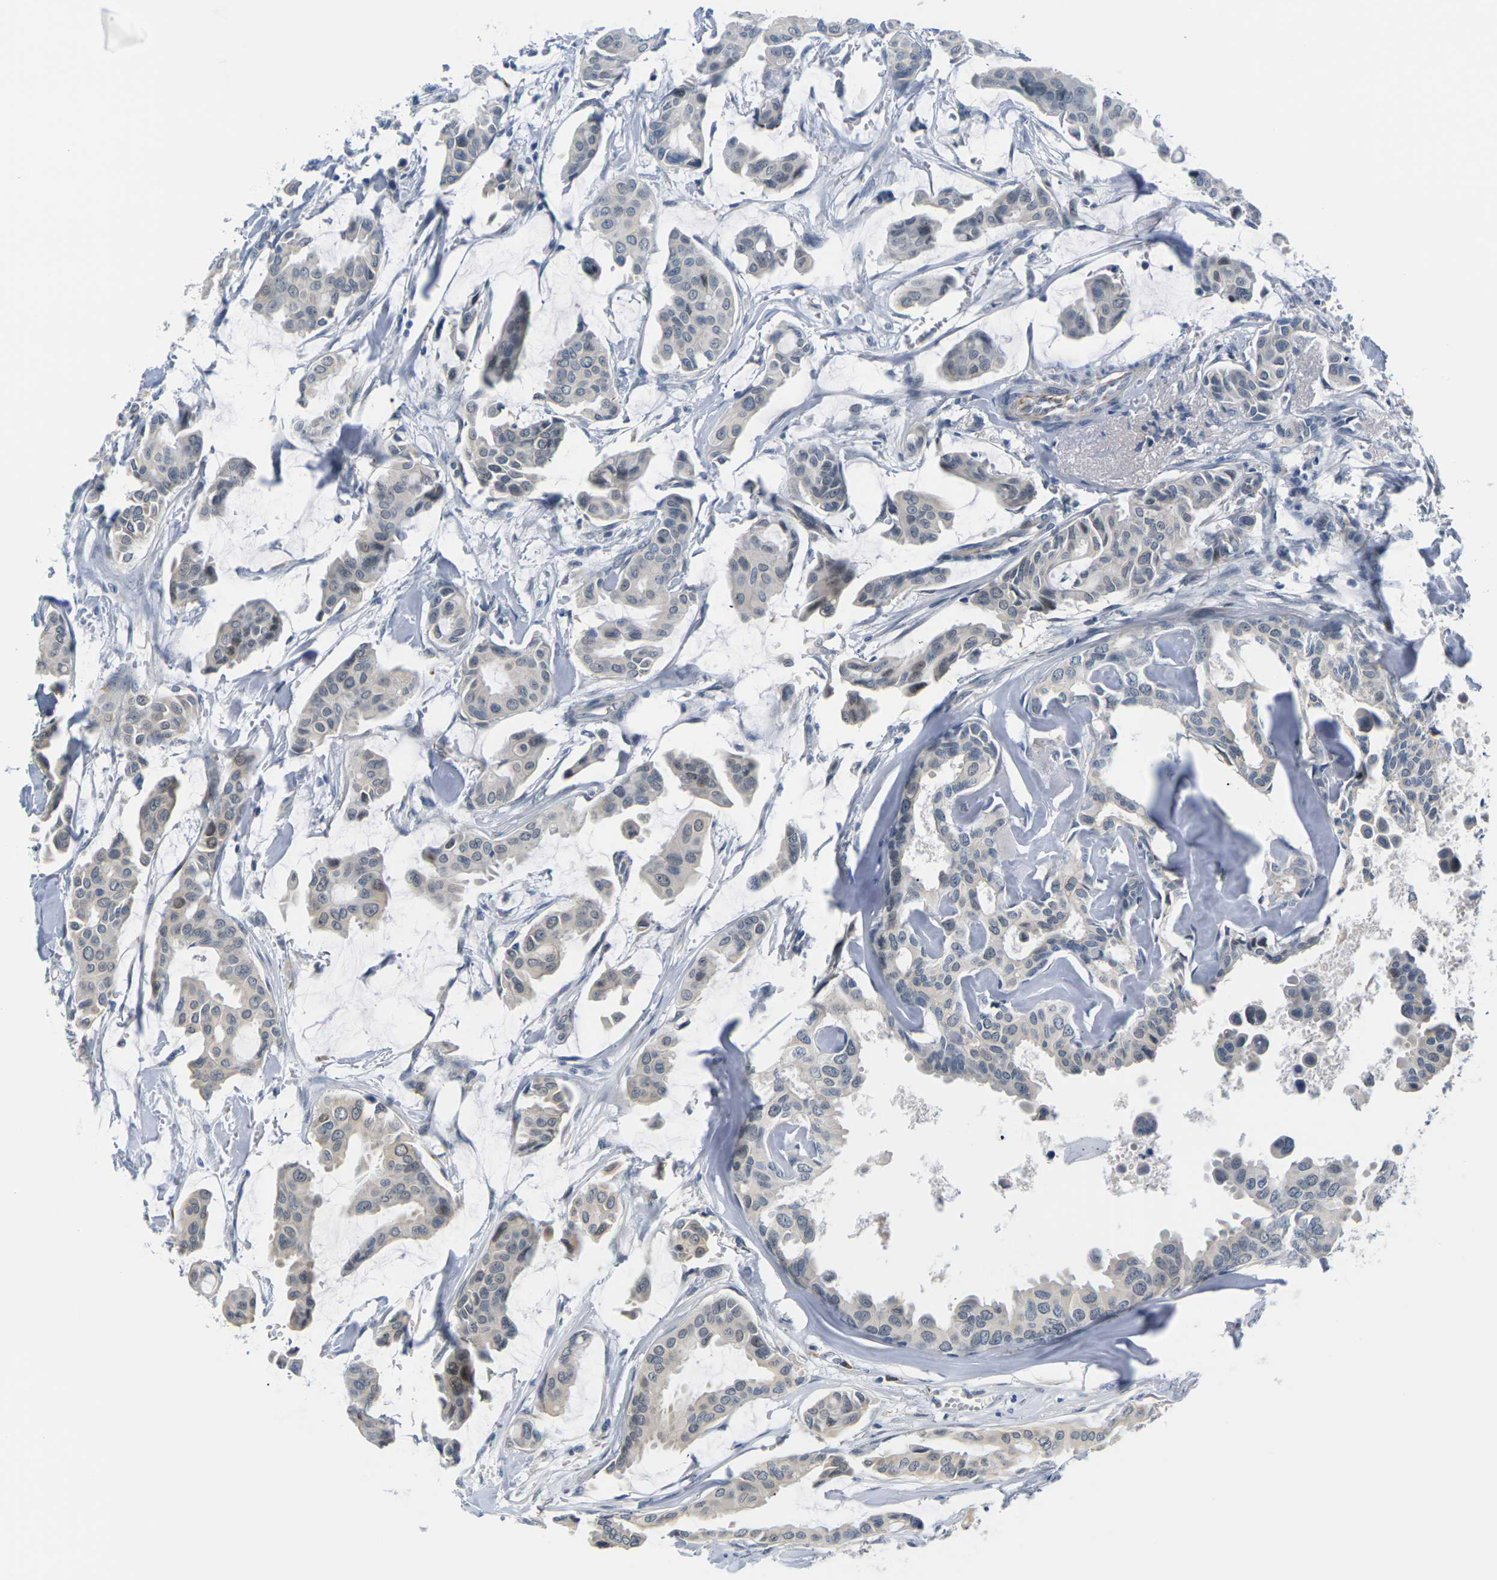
{"staining": {"intensity": "moderate", "quantity": "<25%", "location": "nuclear"}, "tissue": "head and neck cancer", "cell_type": "Tumor cells", "image_type": "cancer", "snomed": [{"axis": "morphology", "description": "Adenocarcinoma, NOS"}, {"axis": "topography", "description": "Salivary gland"}, {"axis": "topography", "description": "Head-Neck"}], "caption": "Head and neck cancer (adenocarcinoma) stained for a protein reveals moderate nuclear positivity in tumor cells.", "gene": "PKP2", "patient": {"sex": "female", "age": 59}}